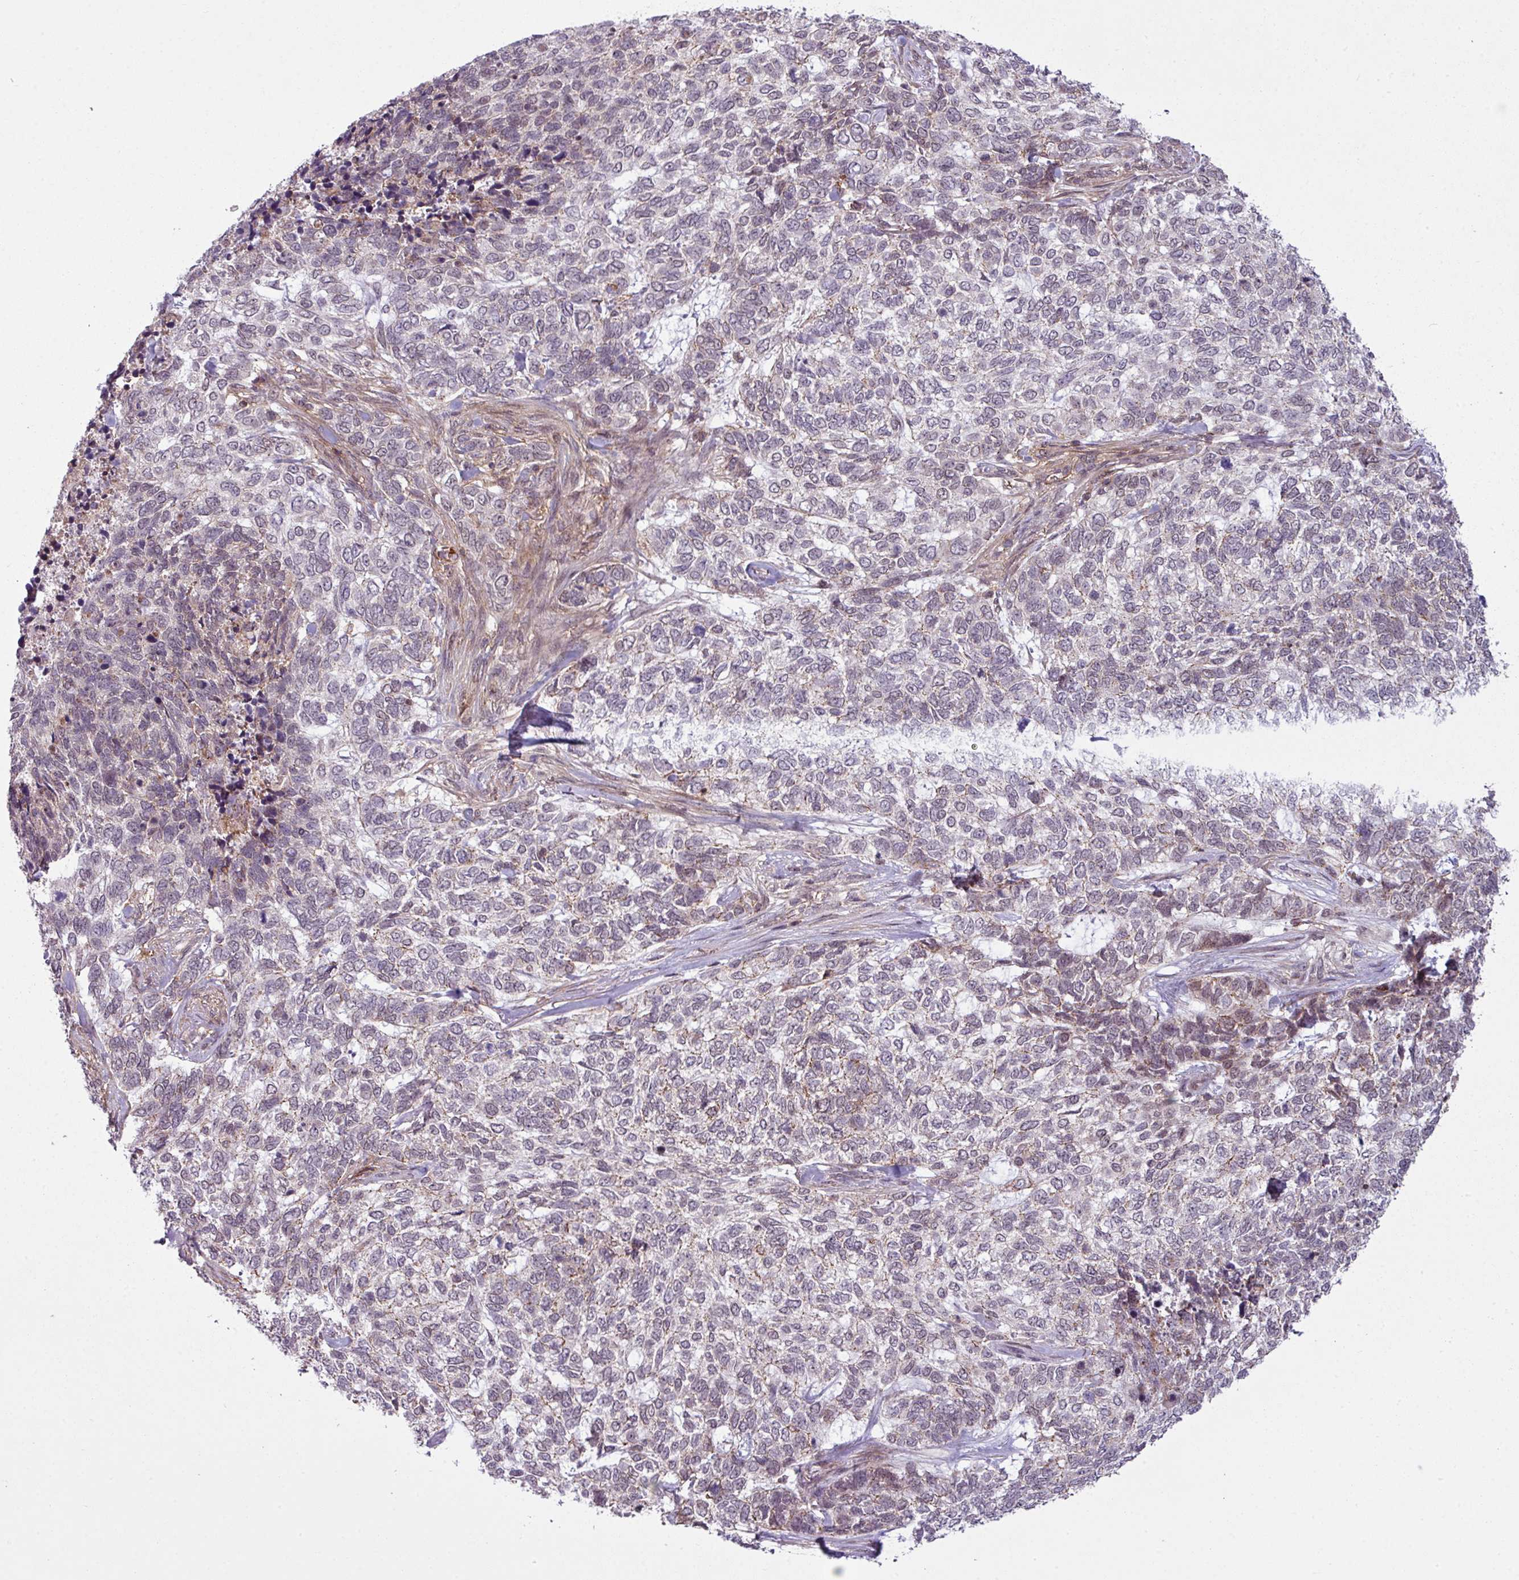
{"staining": {"intensity": "weak", "quantity": "<25%", "location": "cytoplasmic/membranous"}, "tissue": "skin cancer", "cell_type": "Tumor cells", "image_type": "cancer", "snomed": [{"axis": "morphology", "description": "Basal cell carcinoma"}, {"axis": "topography", "description": "Skin"}], "caption": "Immunohistochemical staining of skin cancer reveals no significant staining in tumor cells. Nuclei are stained in blue.", "gene": "ZC2HC1C", "patient": {"sex": "female", "age": 65}}